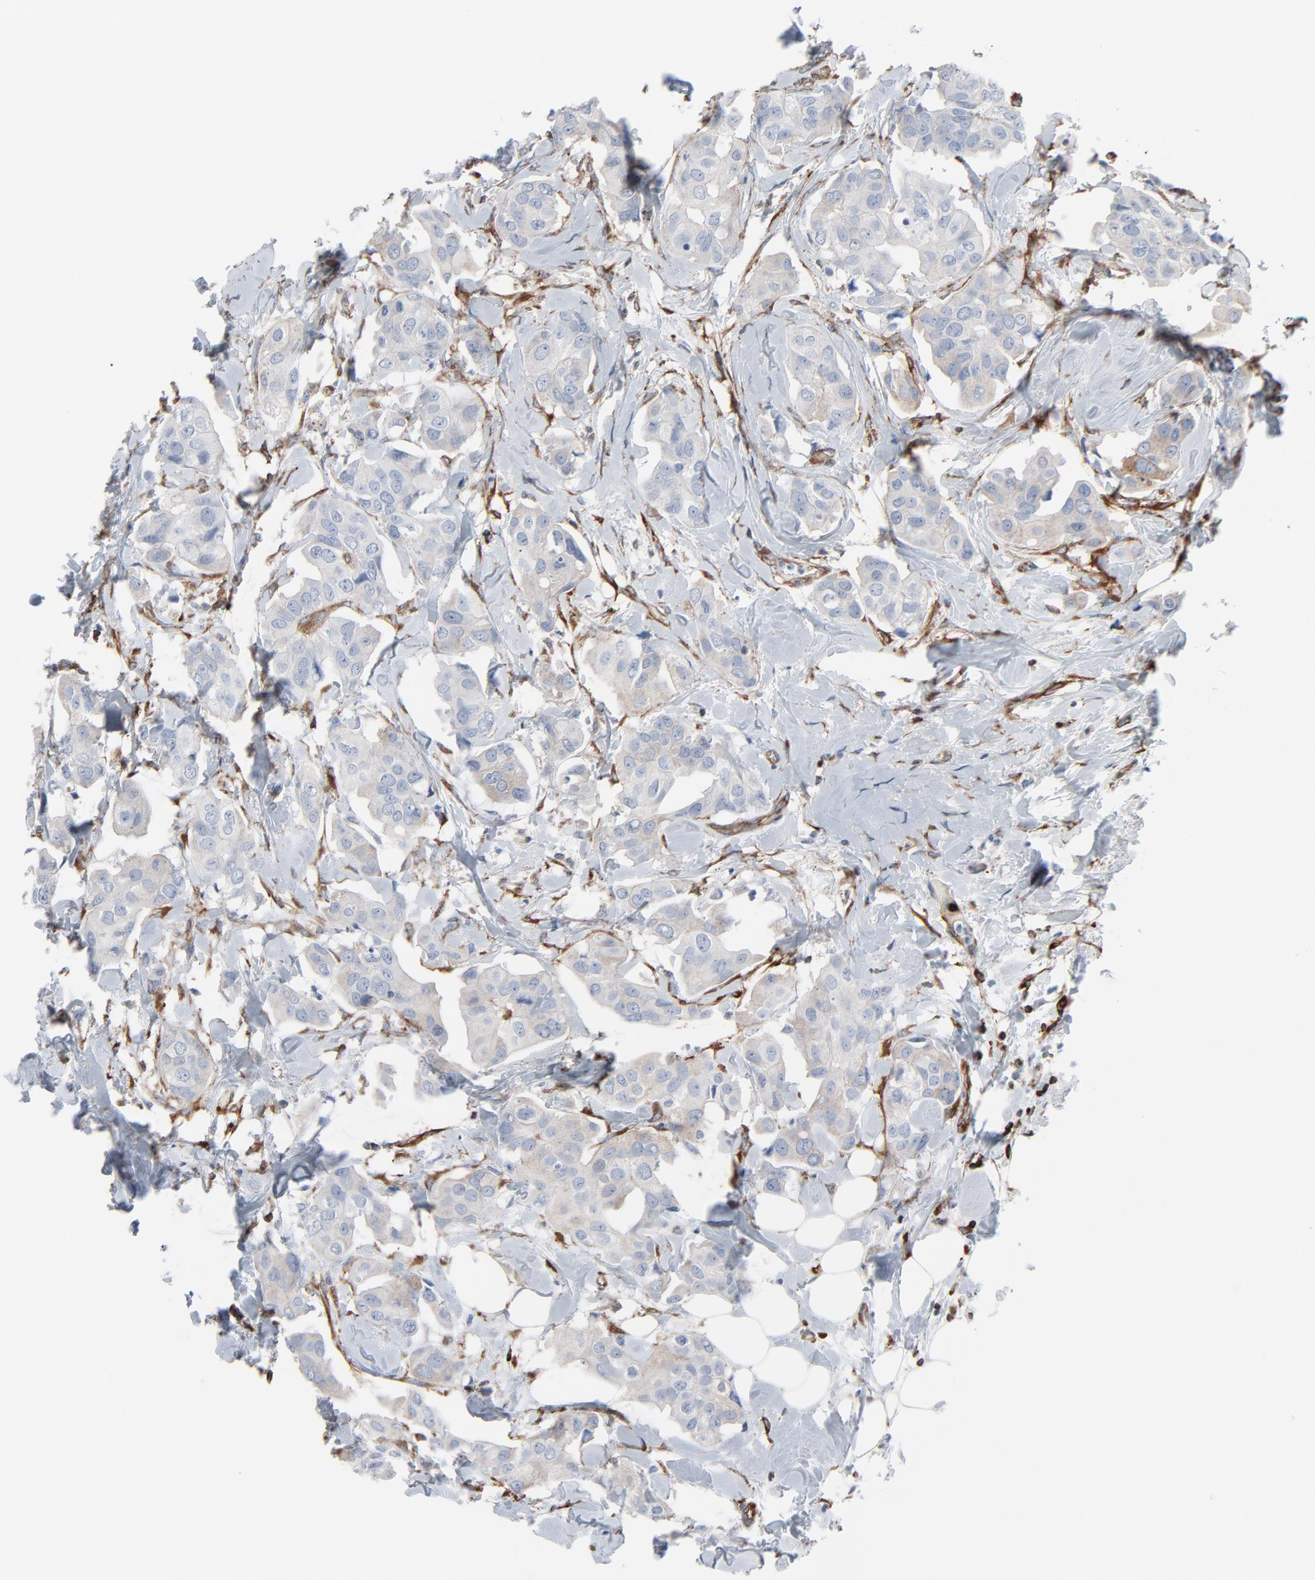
{"staining": {"intensity": "weak", "quantity": ">75%", "location": "cytoplasmic/membranous"}, "tissue": "breast cancer", "cell_type": "Tumor cells", "image_type": "cancer", "snomed": [{"axis": "morphology", "description": "Duct carcinoma"}, {"axis": "topography", "description": "Breast"}], "caption": "A brown stain labels weak cytoplasmic/membranous positivity of a protein in human breast cancer (infiltrating ductal carcinoma) tumor cells.", "gene": "OPTN", "patient": {"sex": "female", "age": 40}}